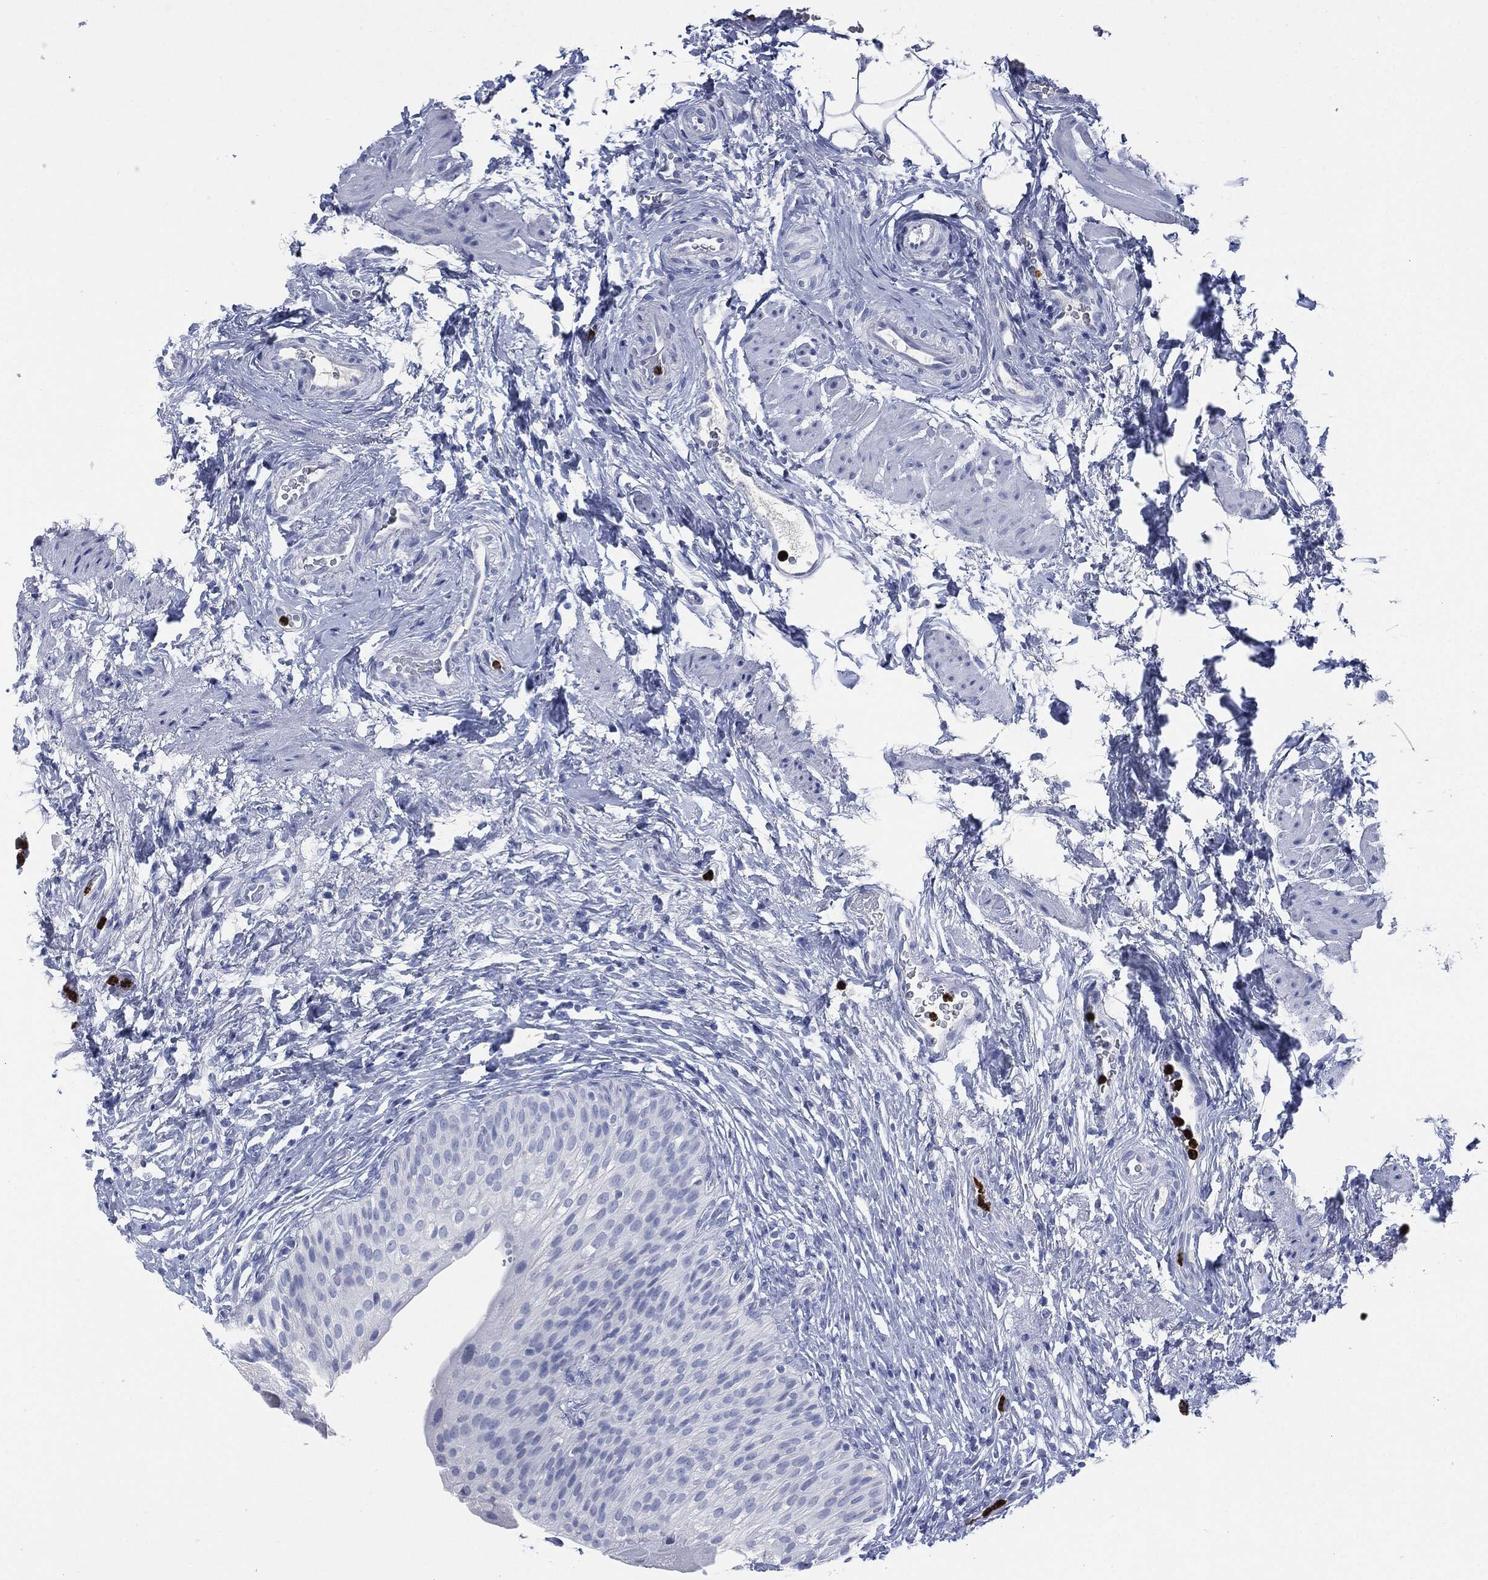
{"staining": {"intensity": "negative", "quantity": "none", "location": "none"}, "tissue": "urinary bladder", "cell_type": "Urothelial cells", "image_type": "normal", "snomed": [{"axis": "morphology", "description": "Normal tissue, NOS"}, {"axis": "topography", "description": "Urinary bladder"}], "caption": "Immunohistochemical staining of benign human urinary bladder displays no significant staining in urothelial cells.", "gene": "CEACAM8", "patient": {"sex": "male", "age": 46}}